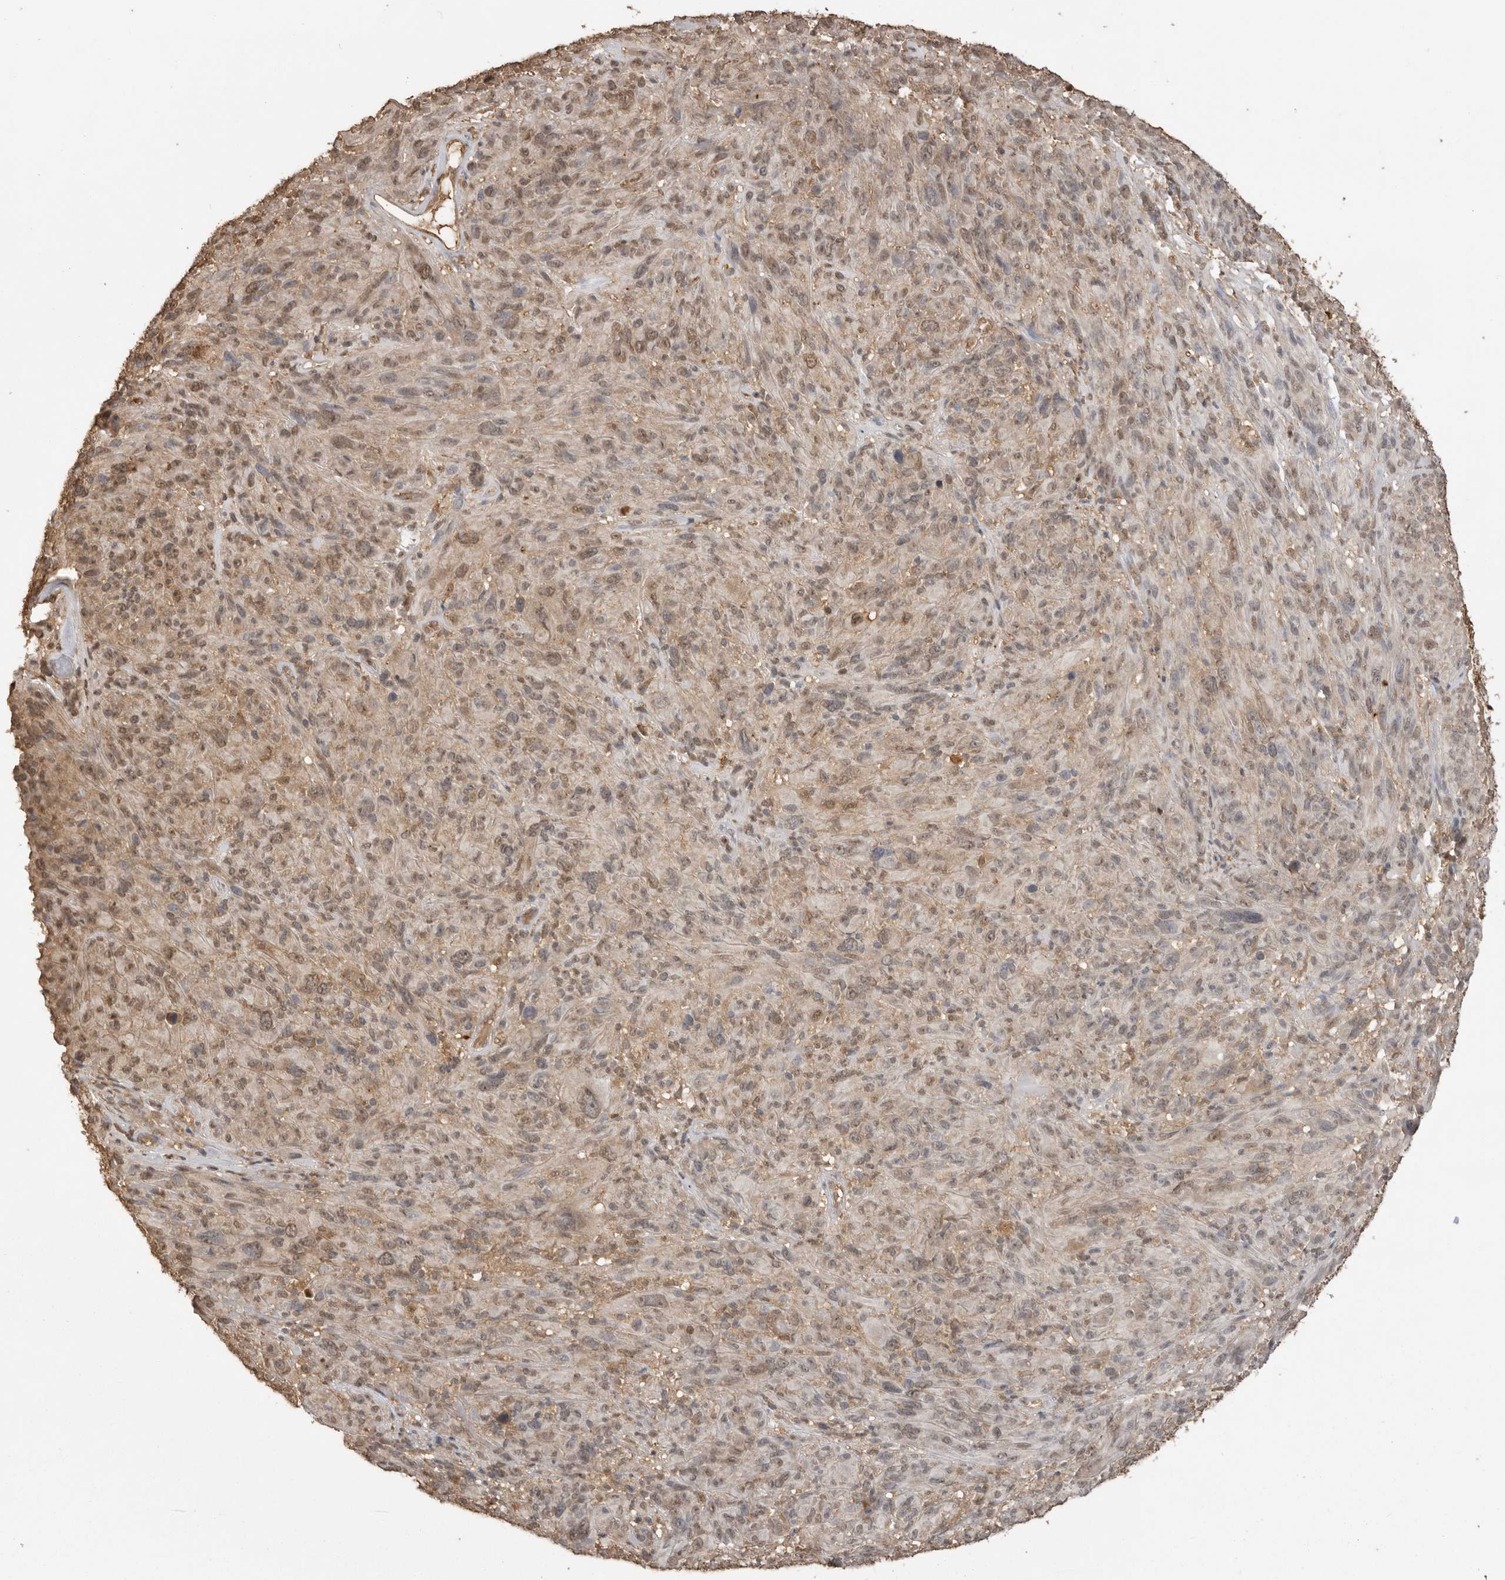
{"staining": {"intensity": "weak", "quantity": ">75%", "location": "nuclear"}, "tissue": "melanoma", "cell_type": "Tumor cells", "image_type": "cancer", "snomed": [{"axis": "morphology", "description": "Malignant melanoma, NOS"}, {"axis": "topography", "description": "Skin of head"}], "caption": "About >75% of tumor cells in melanoma display weak nuclear protein positivity as visualized by brown immunohistochemical staining.", "gene": "JAG2", "patient": {"sex": "male", "age": 96}}